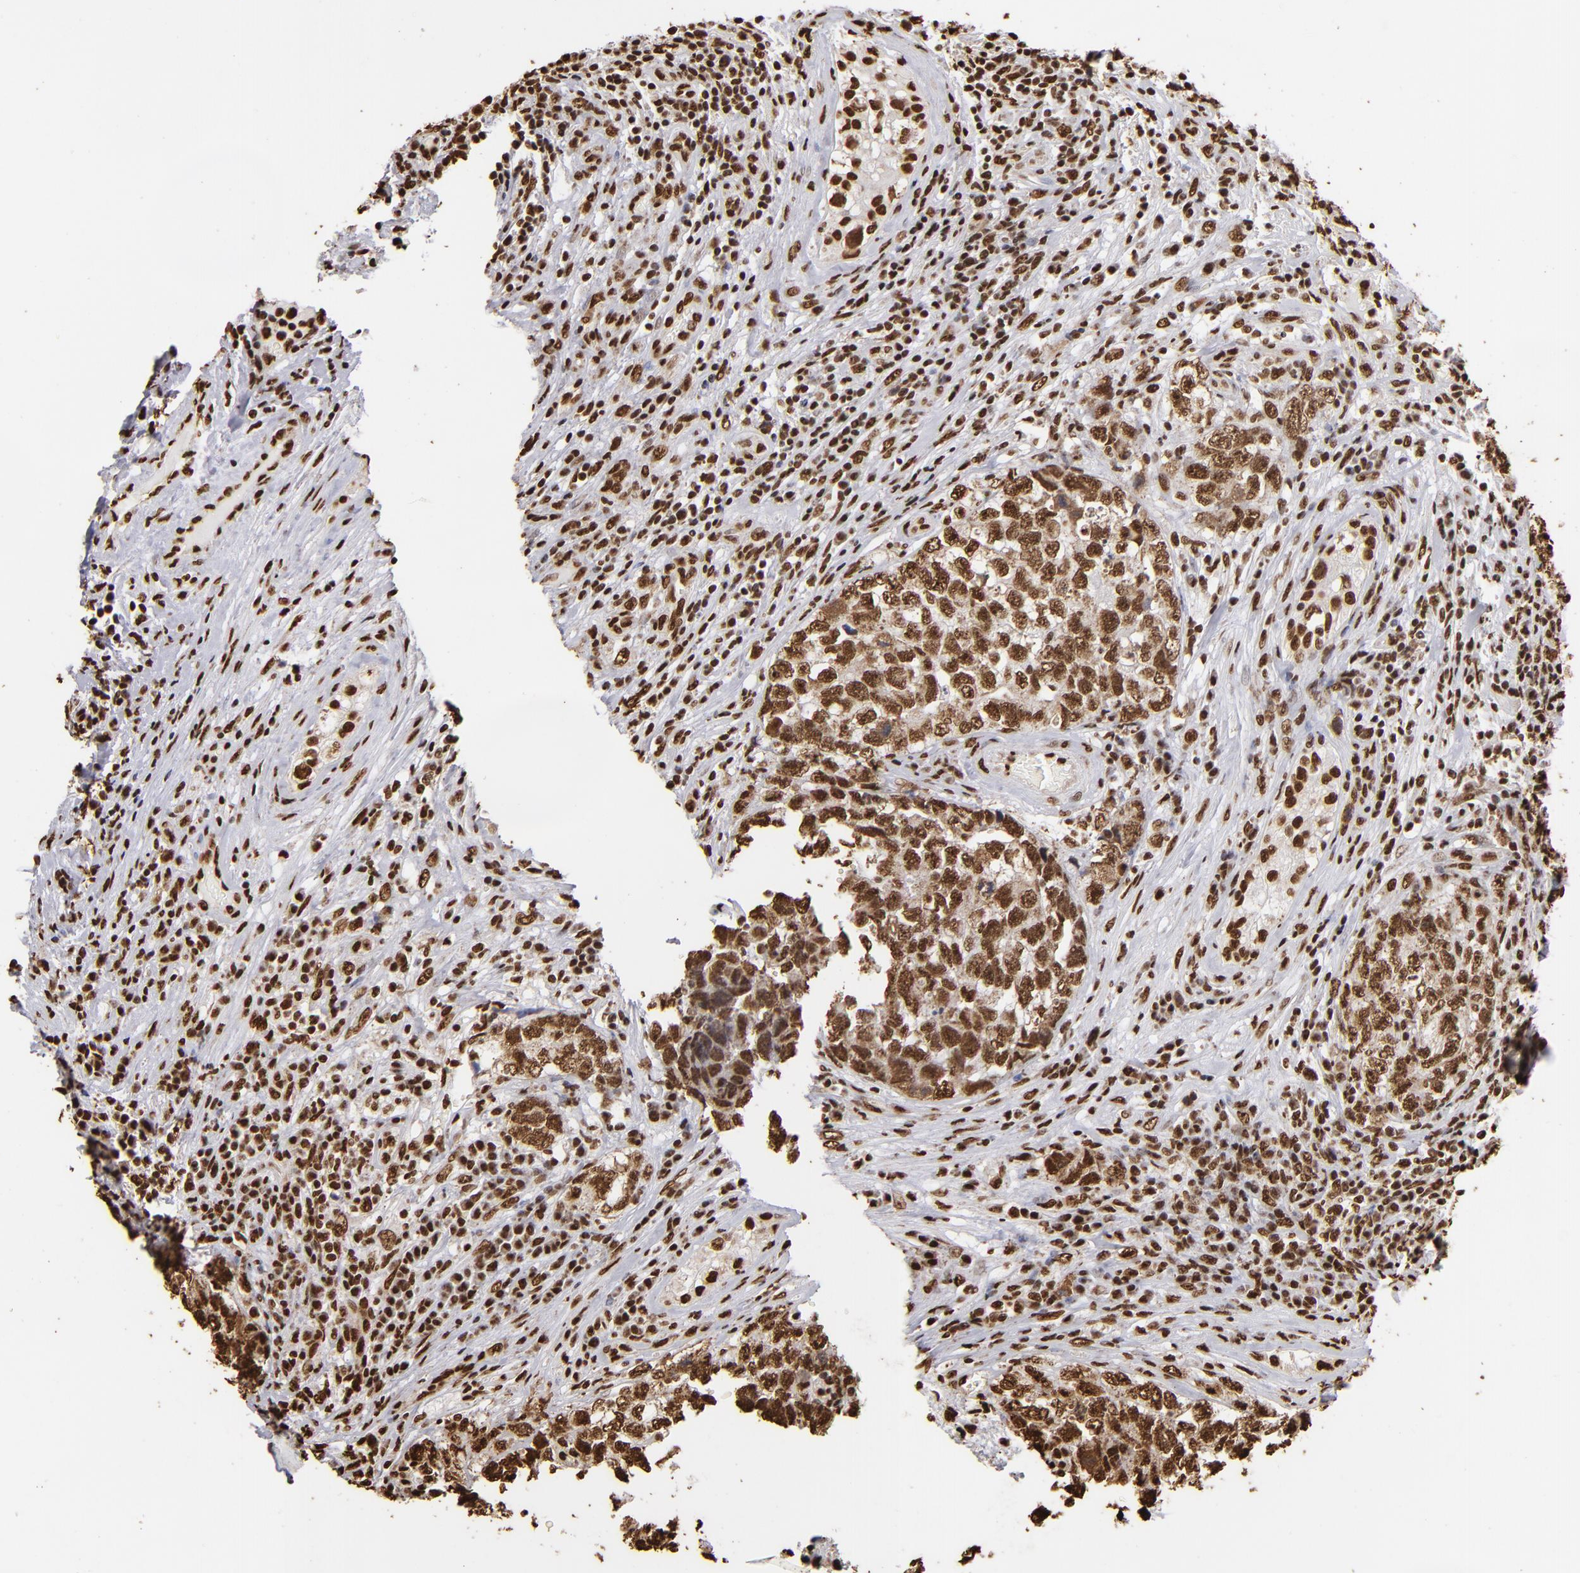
{"staining": {"intensity": "strong", "quantity": ">75%", "location": "nuclear"}, "tissue": "testis cancer", "cell_type": "Tumor cells", "image_type": "cancer", "snomed": [{"axis": "morphology", "description": "Carcinoma, Embryonal, NOS"}, {"axis": "topography", "description": "Testis"}], "caption": "Protein expression analysis of human testis cancer reveals strong nuclear positivity in about >75% of tumor cells.", "gene": "ILF3", "patient": {"sex": "male", "age": 31}}